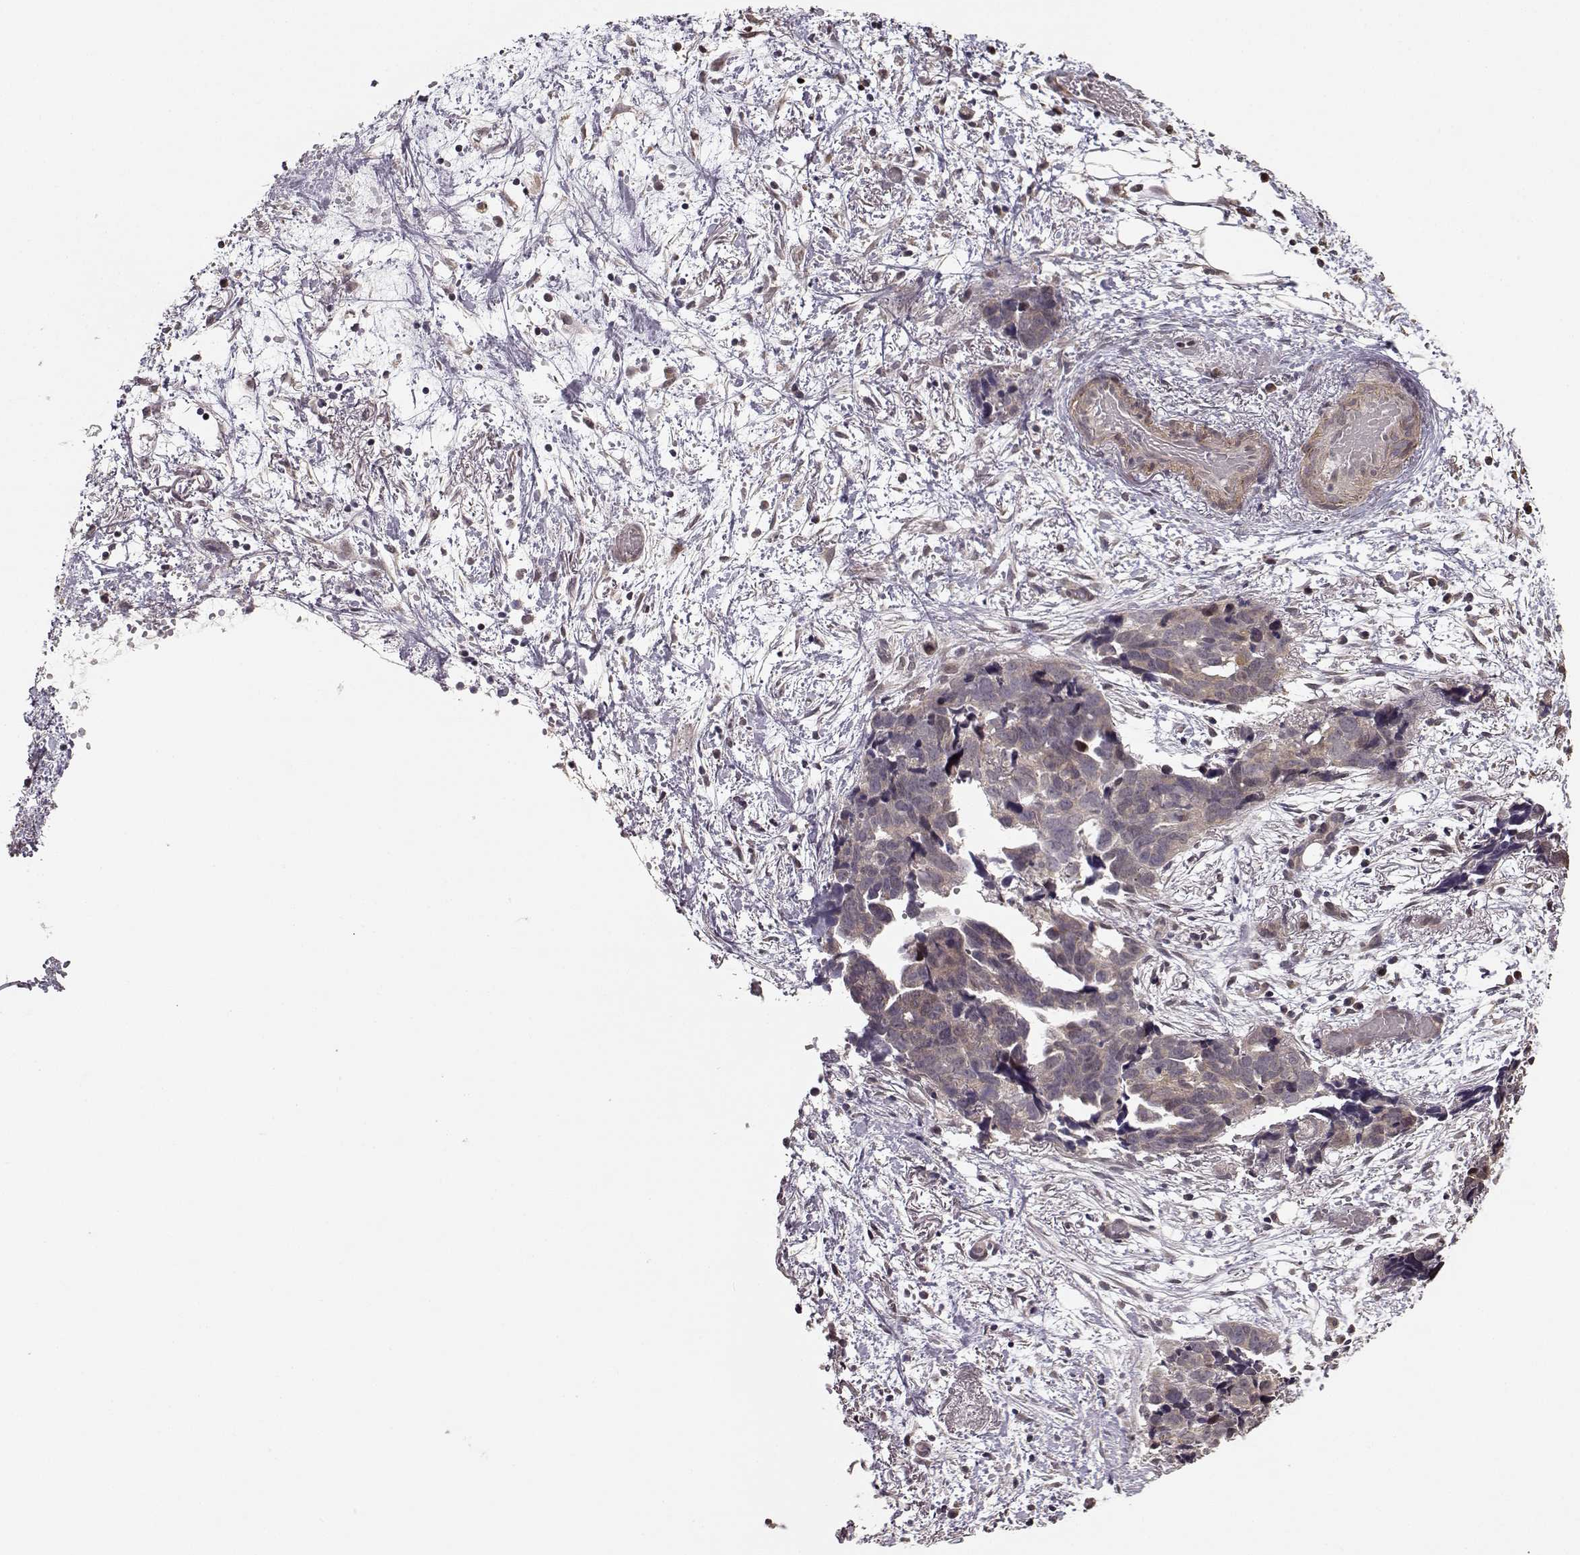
{"staining": {"intensity": "negative", "quantity": "none", "location": "none"}, "tissue": "ovarian cancer", "cell_type": "Tumor cells", "image_type": "cancer", "snomed": [{"axis": "morphology", "description": "Cystadenocarcinoma, serous, NOS"}, {"axis": "topography", "description": "Ovary"}], "caption": "Immunohistochemistry photomicrograph of neoplastic tissue: ovarian cancer (serous cystadenocarcinoma) stained with DAB (3,3'-diaminobenzidine) displays no significant protein positivity in tumor cells. (Brightfield microscopy of DAB (3,3'-diaminobenzidine) immunohistochemistry at high magnification).", "gene": "BACH2", "patient": {"sex": "female", "age": 69}}